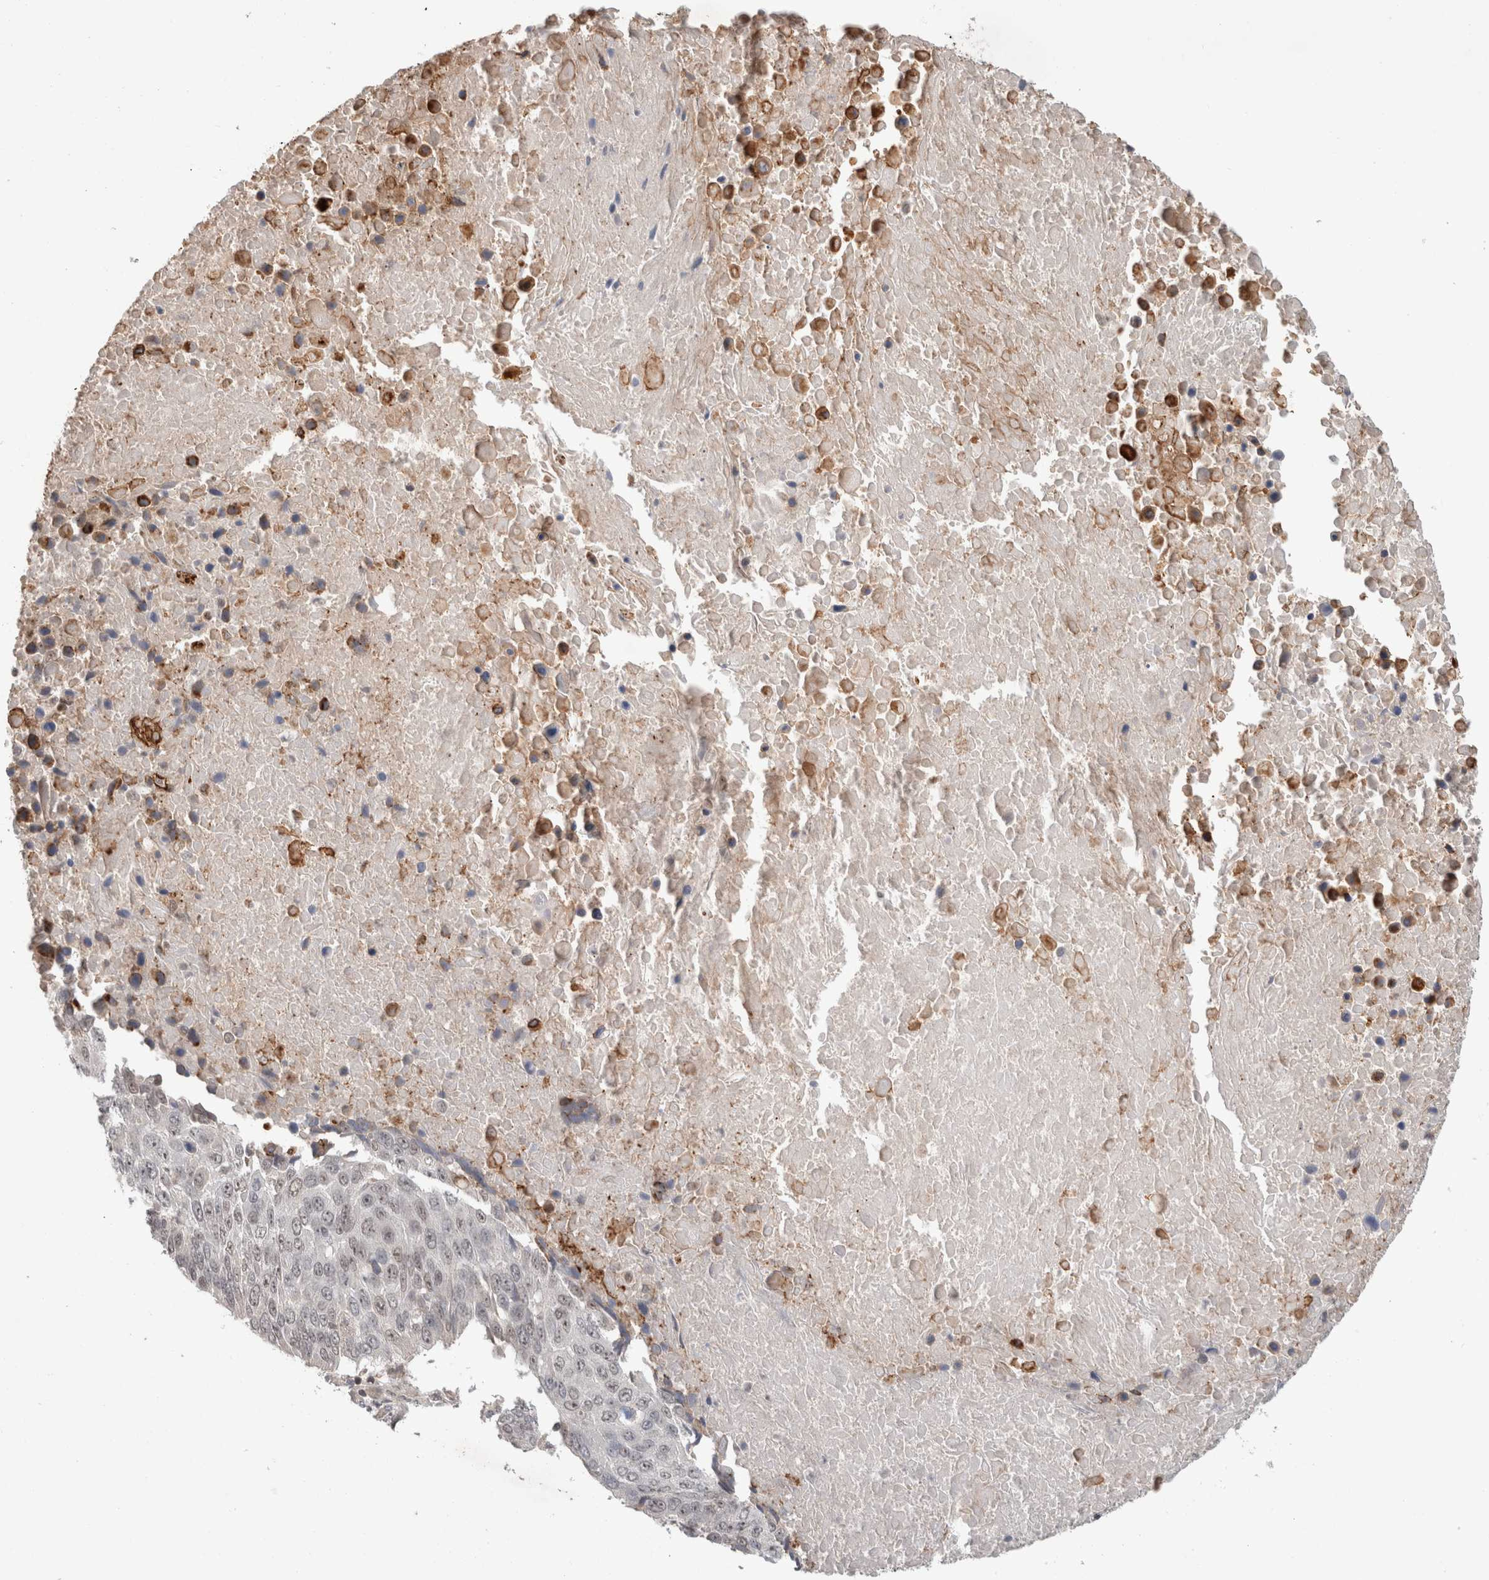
{"staining": {"intensity": "weak", "quantity": "25%-75%", "location": "nuclear"}, "tissue": "lung cancer", "cell_type": "Tumor cells", "image_type": "cancer", "snomed": [{"axis": "morphology", "description": "Squamous cell carcinoma, NOS"}, {"axis": "topography", "description": "Lung"}], "caption": "Protein staining shows weak nuclear positivity in about 25%-75% of tumor cells in squamous cell carcinoma (lung). The staining was performed using DAB, with brown indicating positive protein expression. Nuclei are stained blue with hematoxylin.", "gene": "SYDE2", "patient": {"sex": "male", "age": 66}}